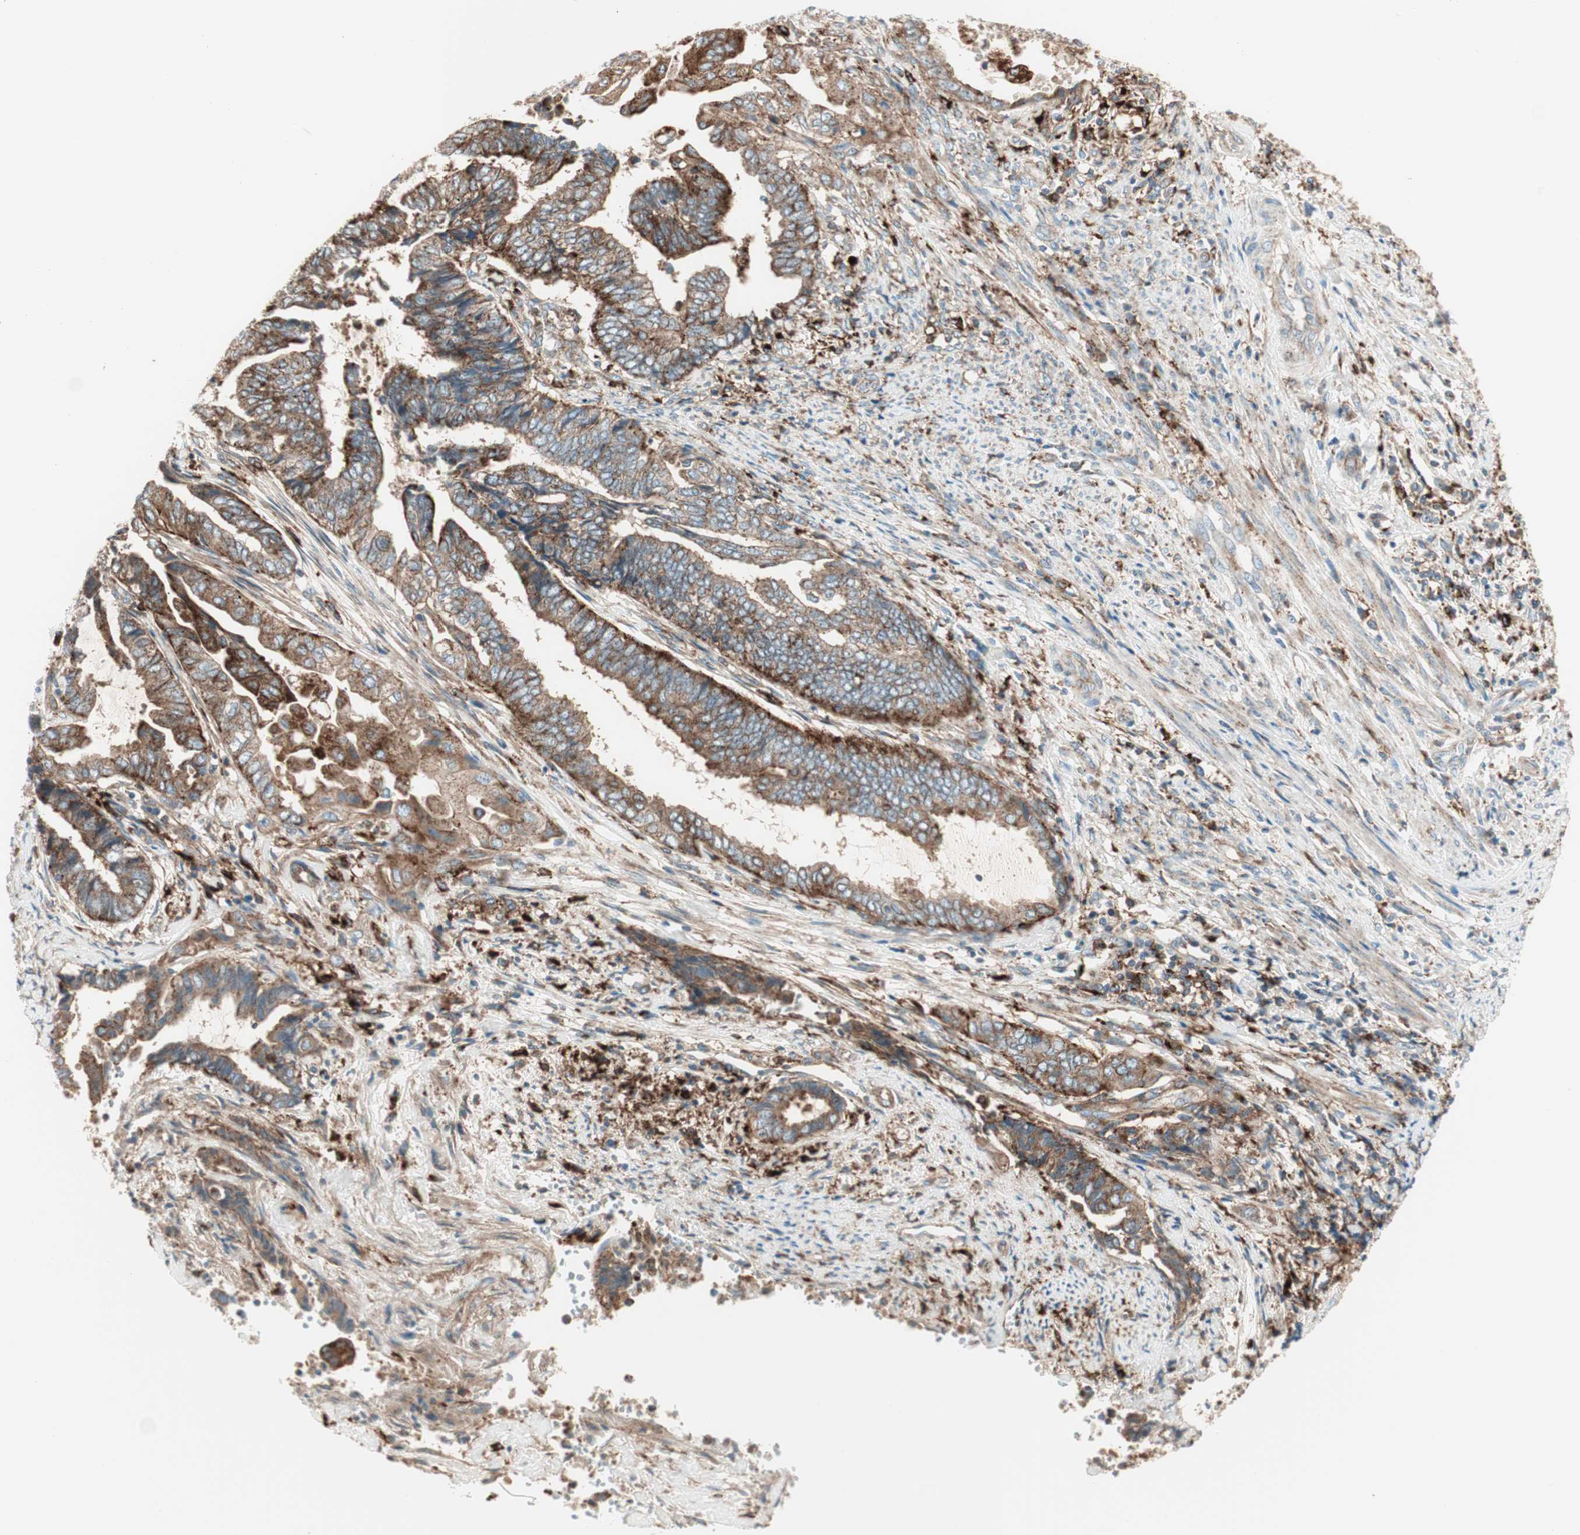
{"staining": {"intensity": "moderate", "quantity": "25%-75%", "location": "cytoplasmic/membranous"}, "tissue": "endometrial cancer", "cell_type": "Tumor cells", "image_type": "cancer", "snomed": [{"axis": "morphology", "description": "Adenocarcinoma, NOS"}, {"axis": "topography", "description": "Uterus"}, {"axis": "topography", "description": "Endometrium"}], "caption": "Immunohistochemistry photomicrograph of neoplastic tissue: human endometrial cancer stained using immunohistochemistry demonstrates medium levels of moderate protein expression localized specifically in the cytoplasmic/membranous of tumor cells, appearing as a cytoplasmic/membranous brown color.", "gene": "ATP6V1G1", "patient": {"sex": "female", "age": 70}}